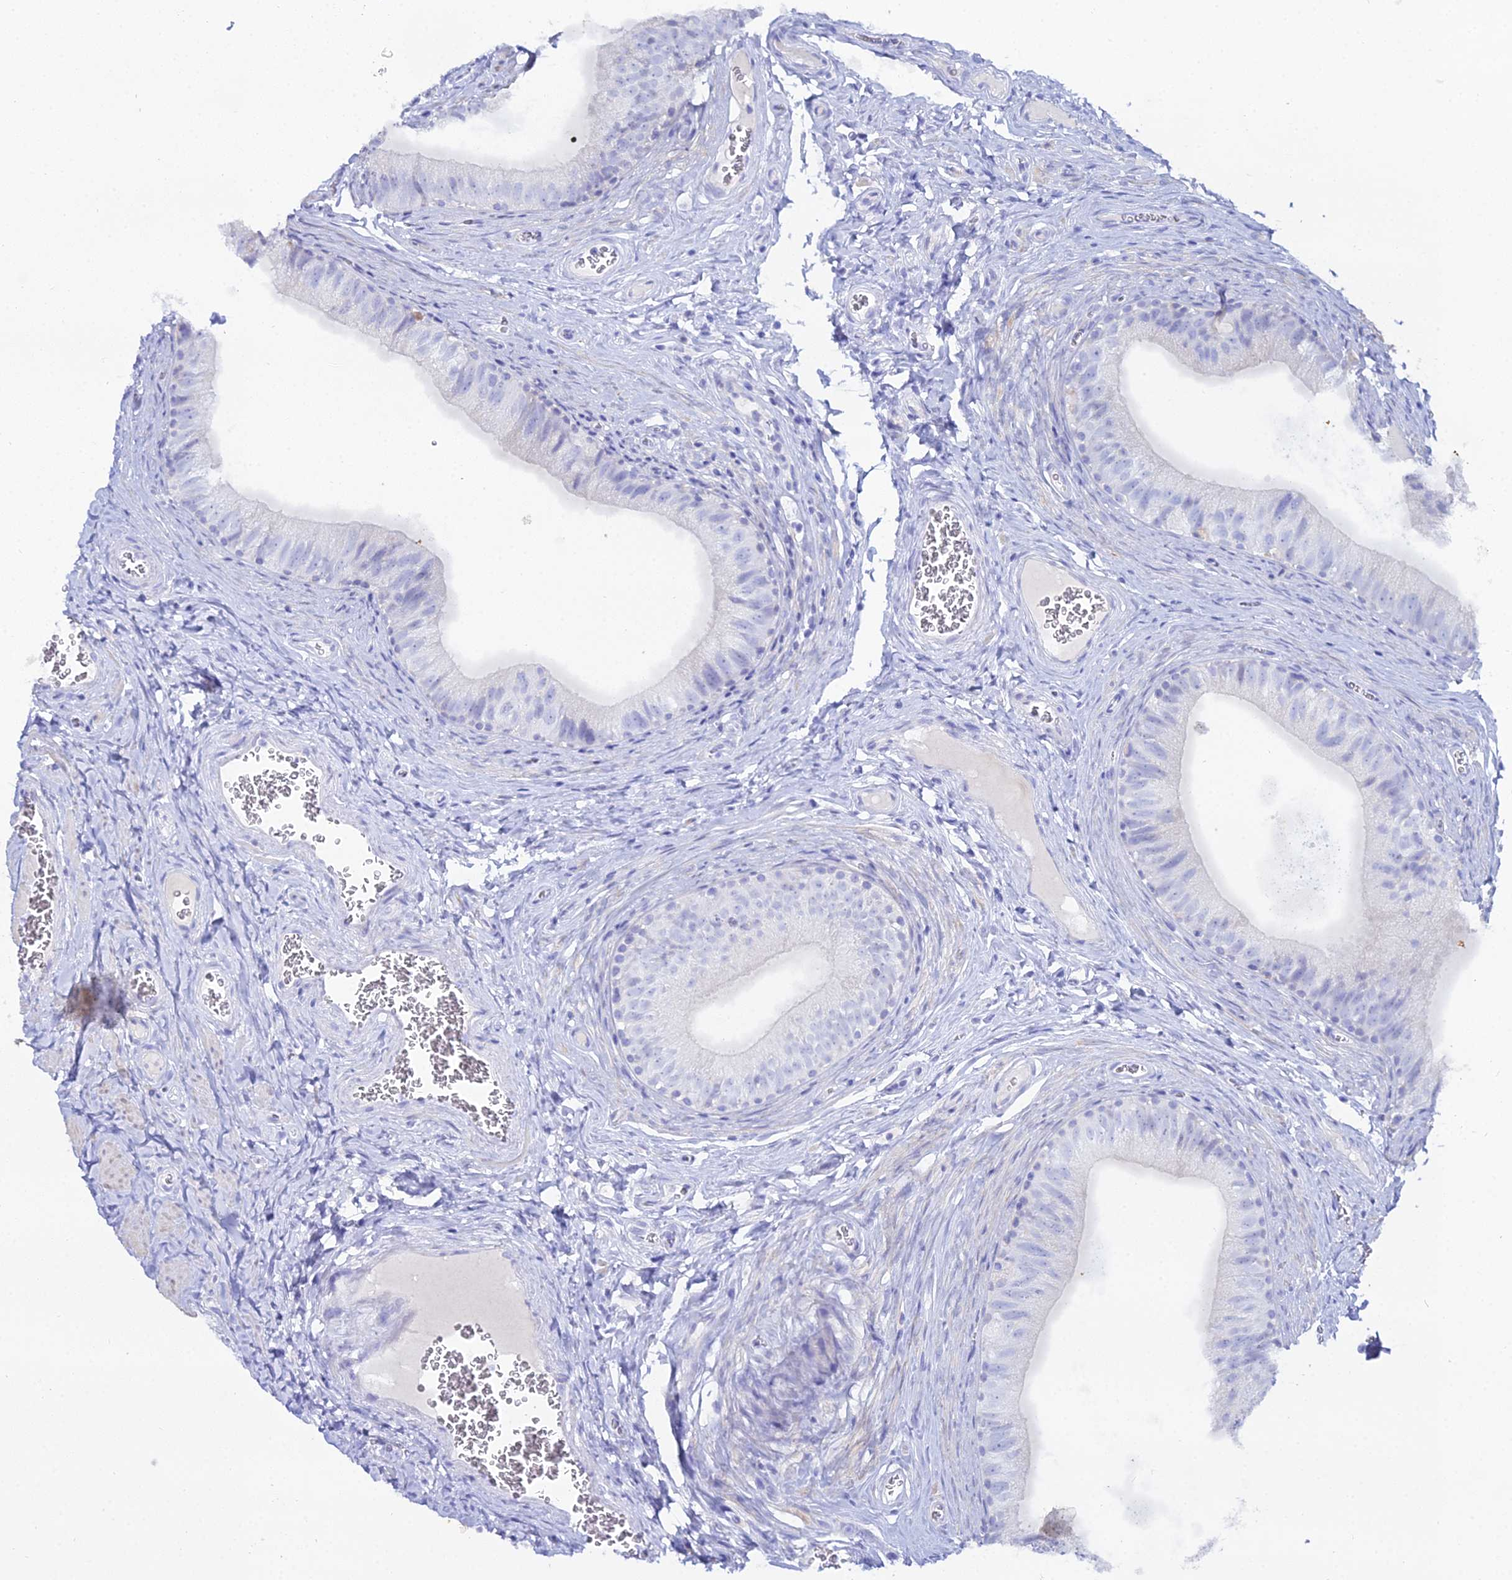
{"staining": {"intensity": "negative", "quantity": "none", "location": "none"}, "tissue": "epididymis", "cell_type": "Glandular cells", "image_type": "normal", "snomed": [{"axis": "morphology", "description": "Normal tissue, NOS"}, {"axis": "topography", "description": "Epididymis"}], "caption": "Glandular cells show no significant positivity in unremarkable epididymis. The staining is performed using DAB (3,3'-diaminobenzidine) brown chromogen with nuclei counter-stained in using hematoxylin.", "gene": "DHX34", "patient": {"sex": "male", "age": 42}}